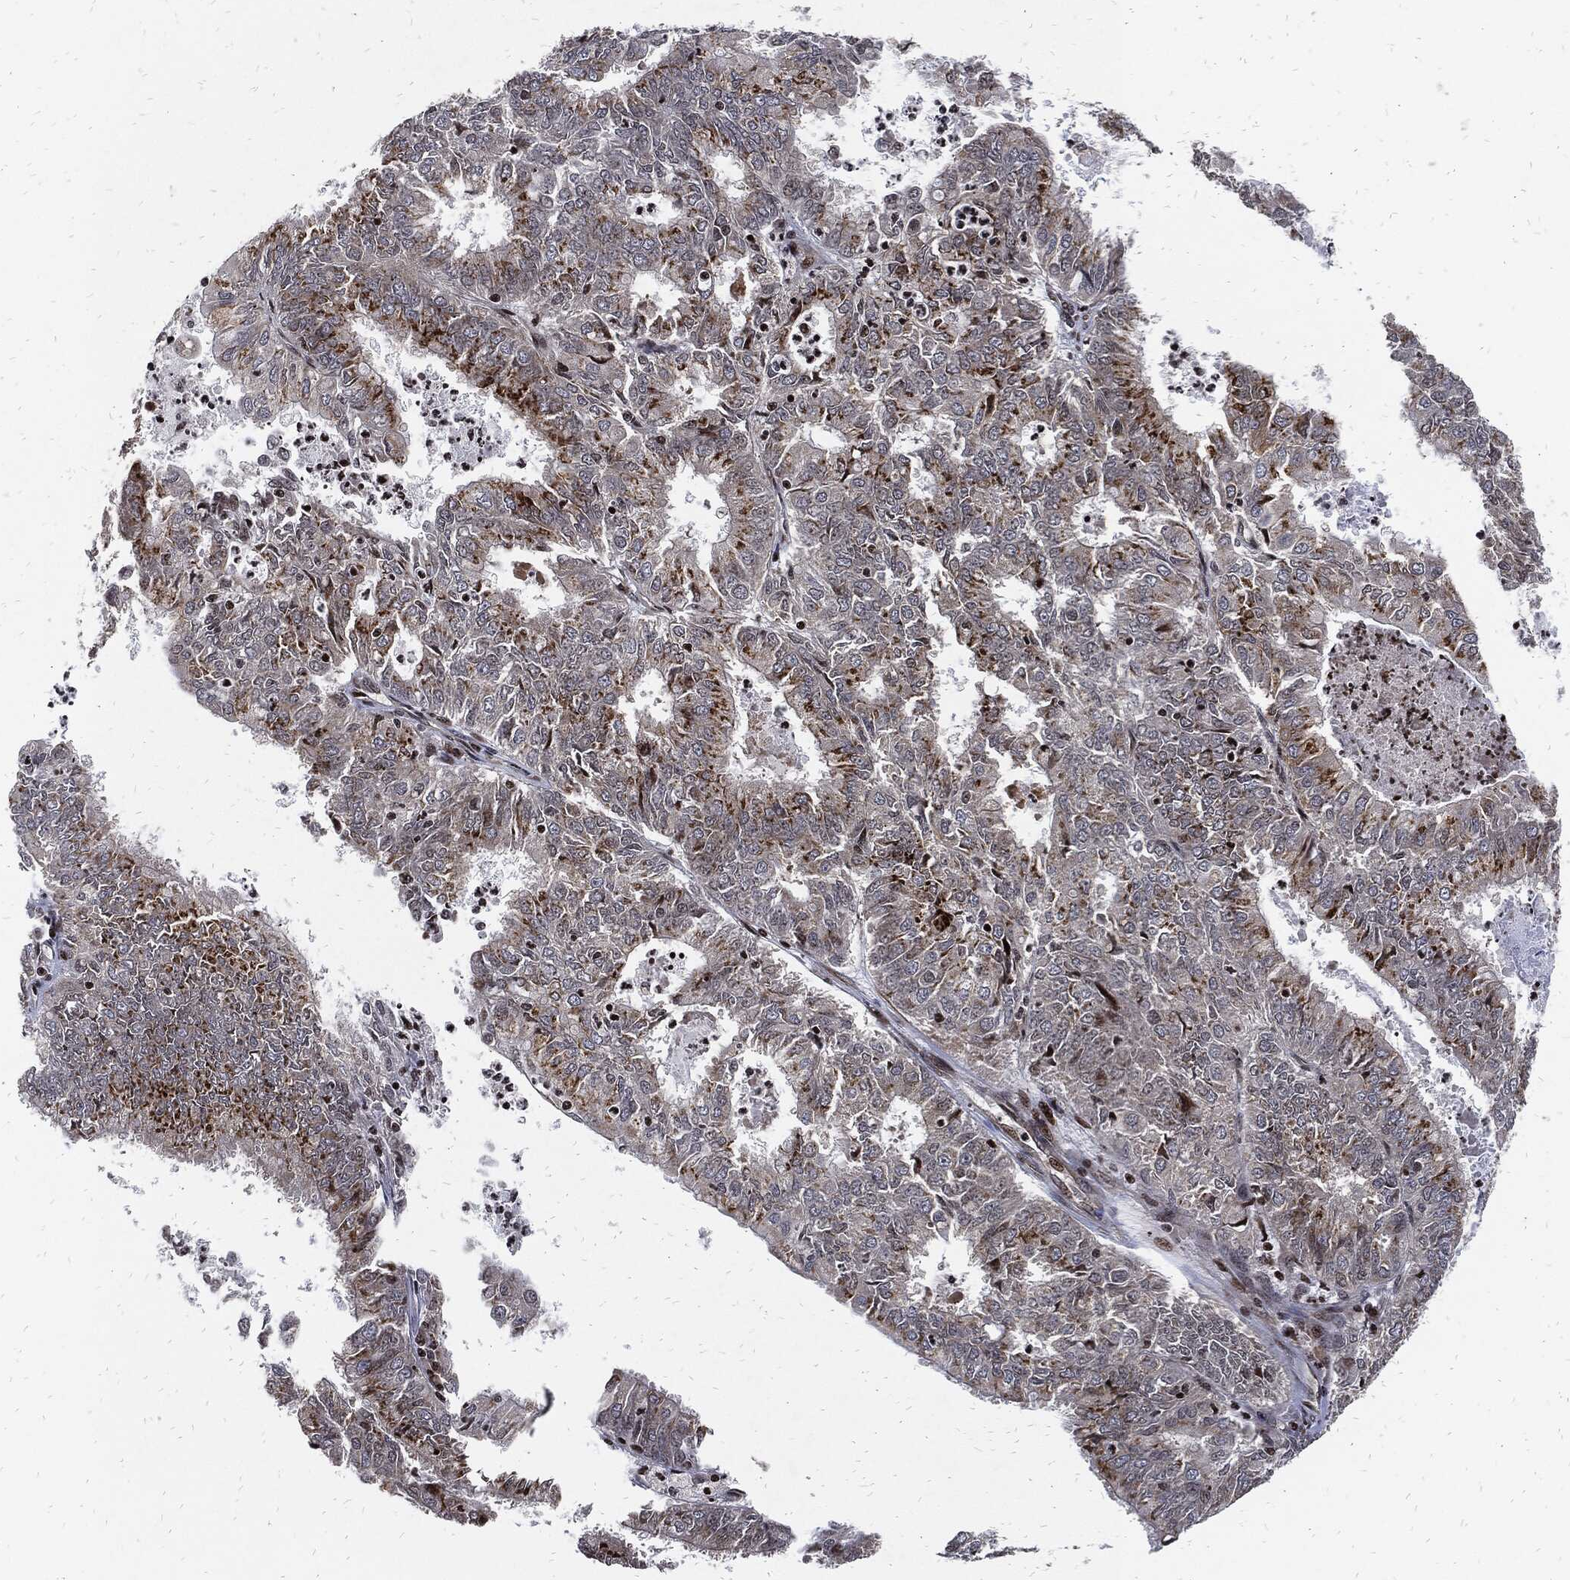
{"staining": {"intensity": "strong", "quantity": "25%-75%", "location": "cytoplasmic/membranous"}, "tissue": "endometrial cancer", "cell_type": "Tumor cells", "image_type": "cancer", "snomed": [{"axis": "morphology", "description": "Adenocarcinoma, NOS"}, {"axis": "topography", "description": "Endometrium"}], "caption": "Immunohistochemical staining of human endometrial cancer (adenocarcinoma) displays high levels of strong cytoplasmic/membranous expression in about 25%-75% of tumor cells.", "gene": "ZNF775", "patient": {"sex": "female", "age": 57}}